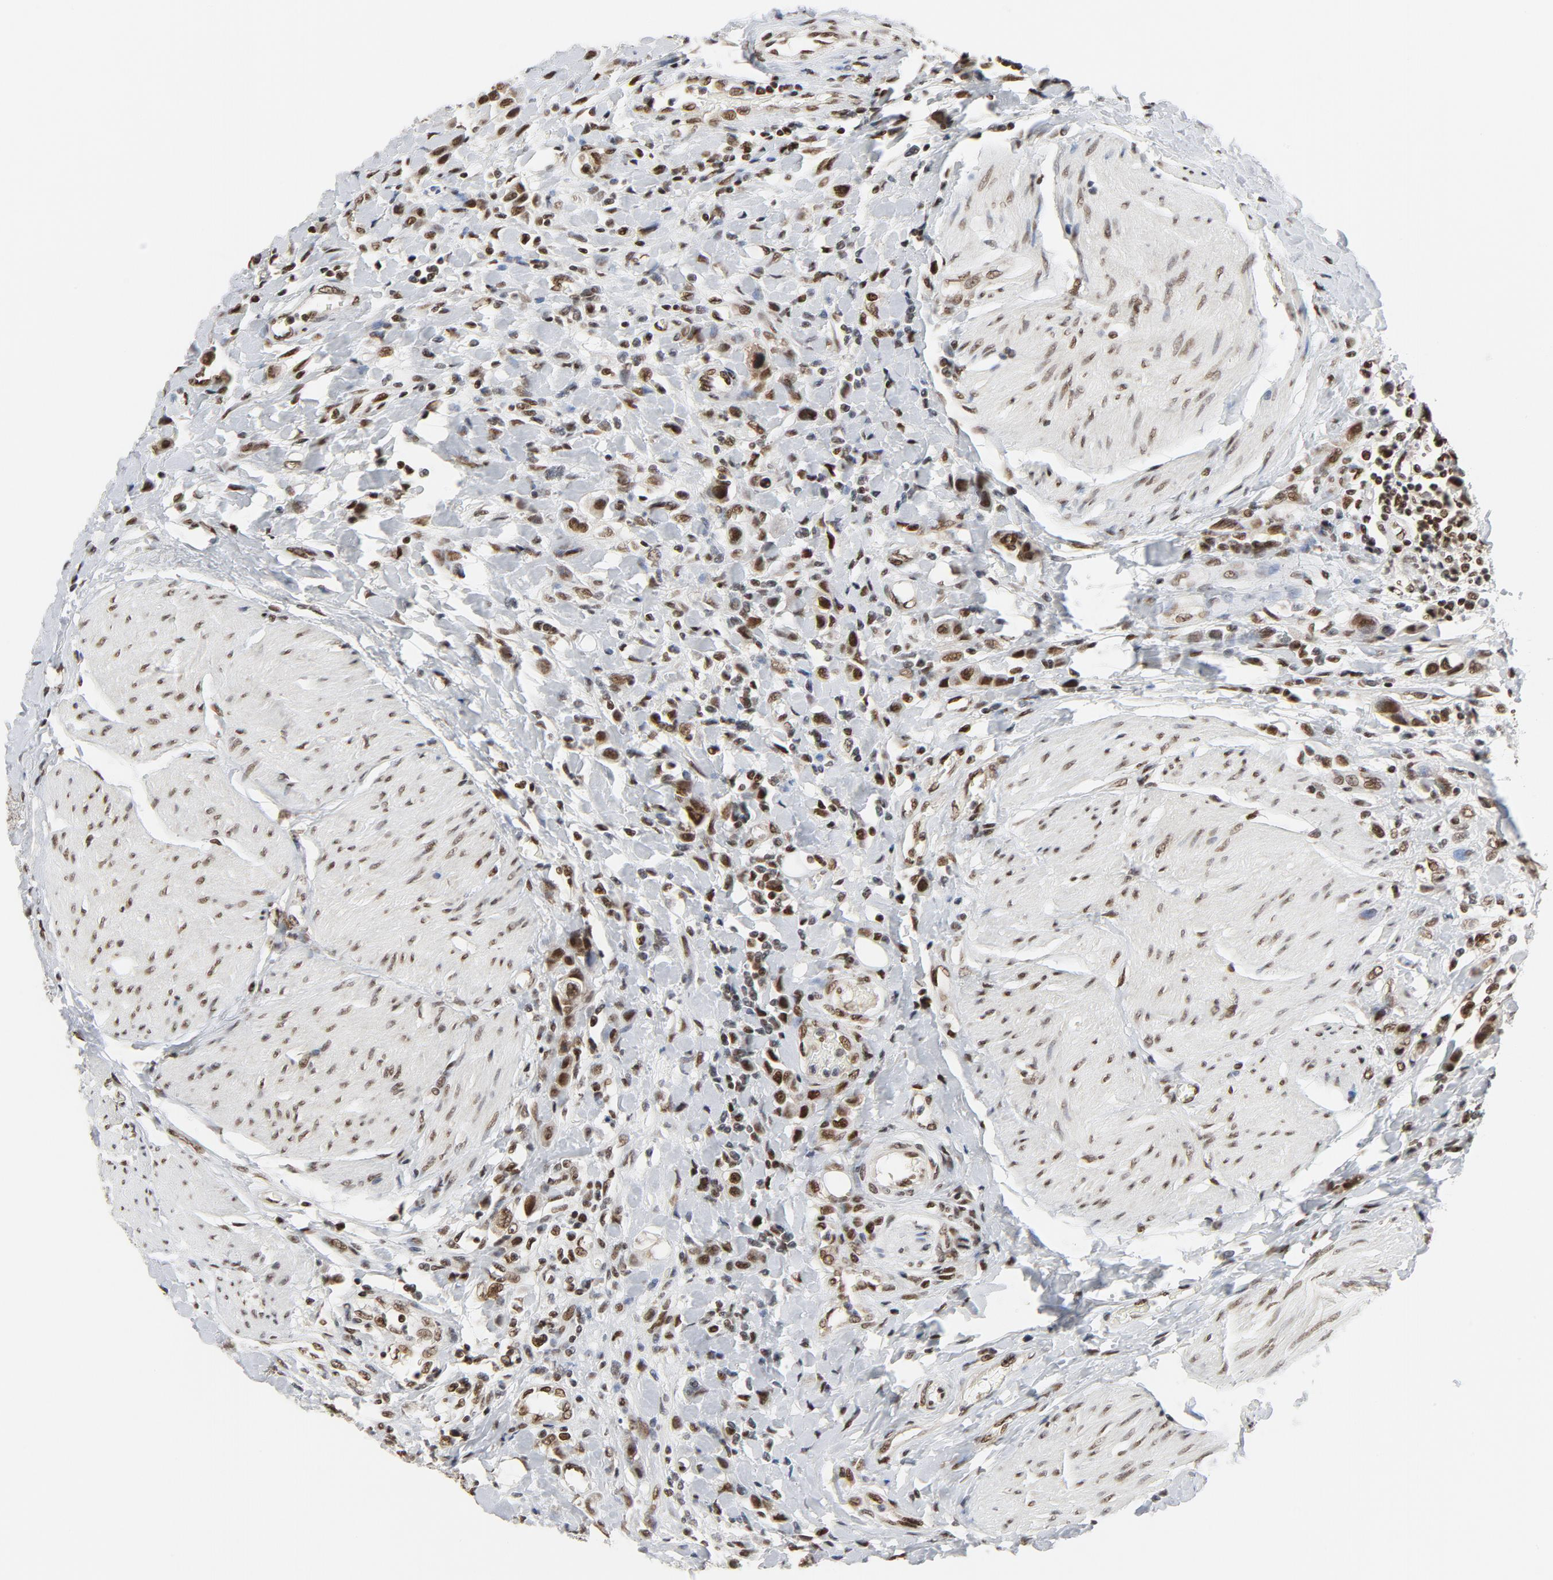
{"staining": {"intensity": "moderate", "quantity": ">75%", "location": "nuclear"}, "tissue": "urothelial cancer", "cell_type": "Tumor cells", "image_type": "cancer", "snomed": [{"axis": "morphology", "description": "Urothelial carcinoma, High grade"}, {"axis": "topography", "description": "Urinary bladder"}], "caption": "Urothelial cancer stained for a protein displays moderate nuclear positivity in tumor cells.", "gene": "ERCC1", "patient": {"sex": "male", "age": 50}}